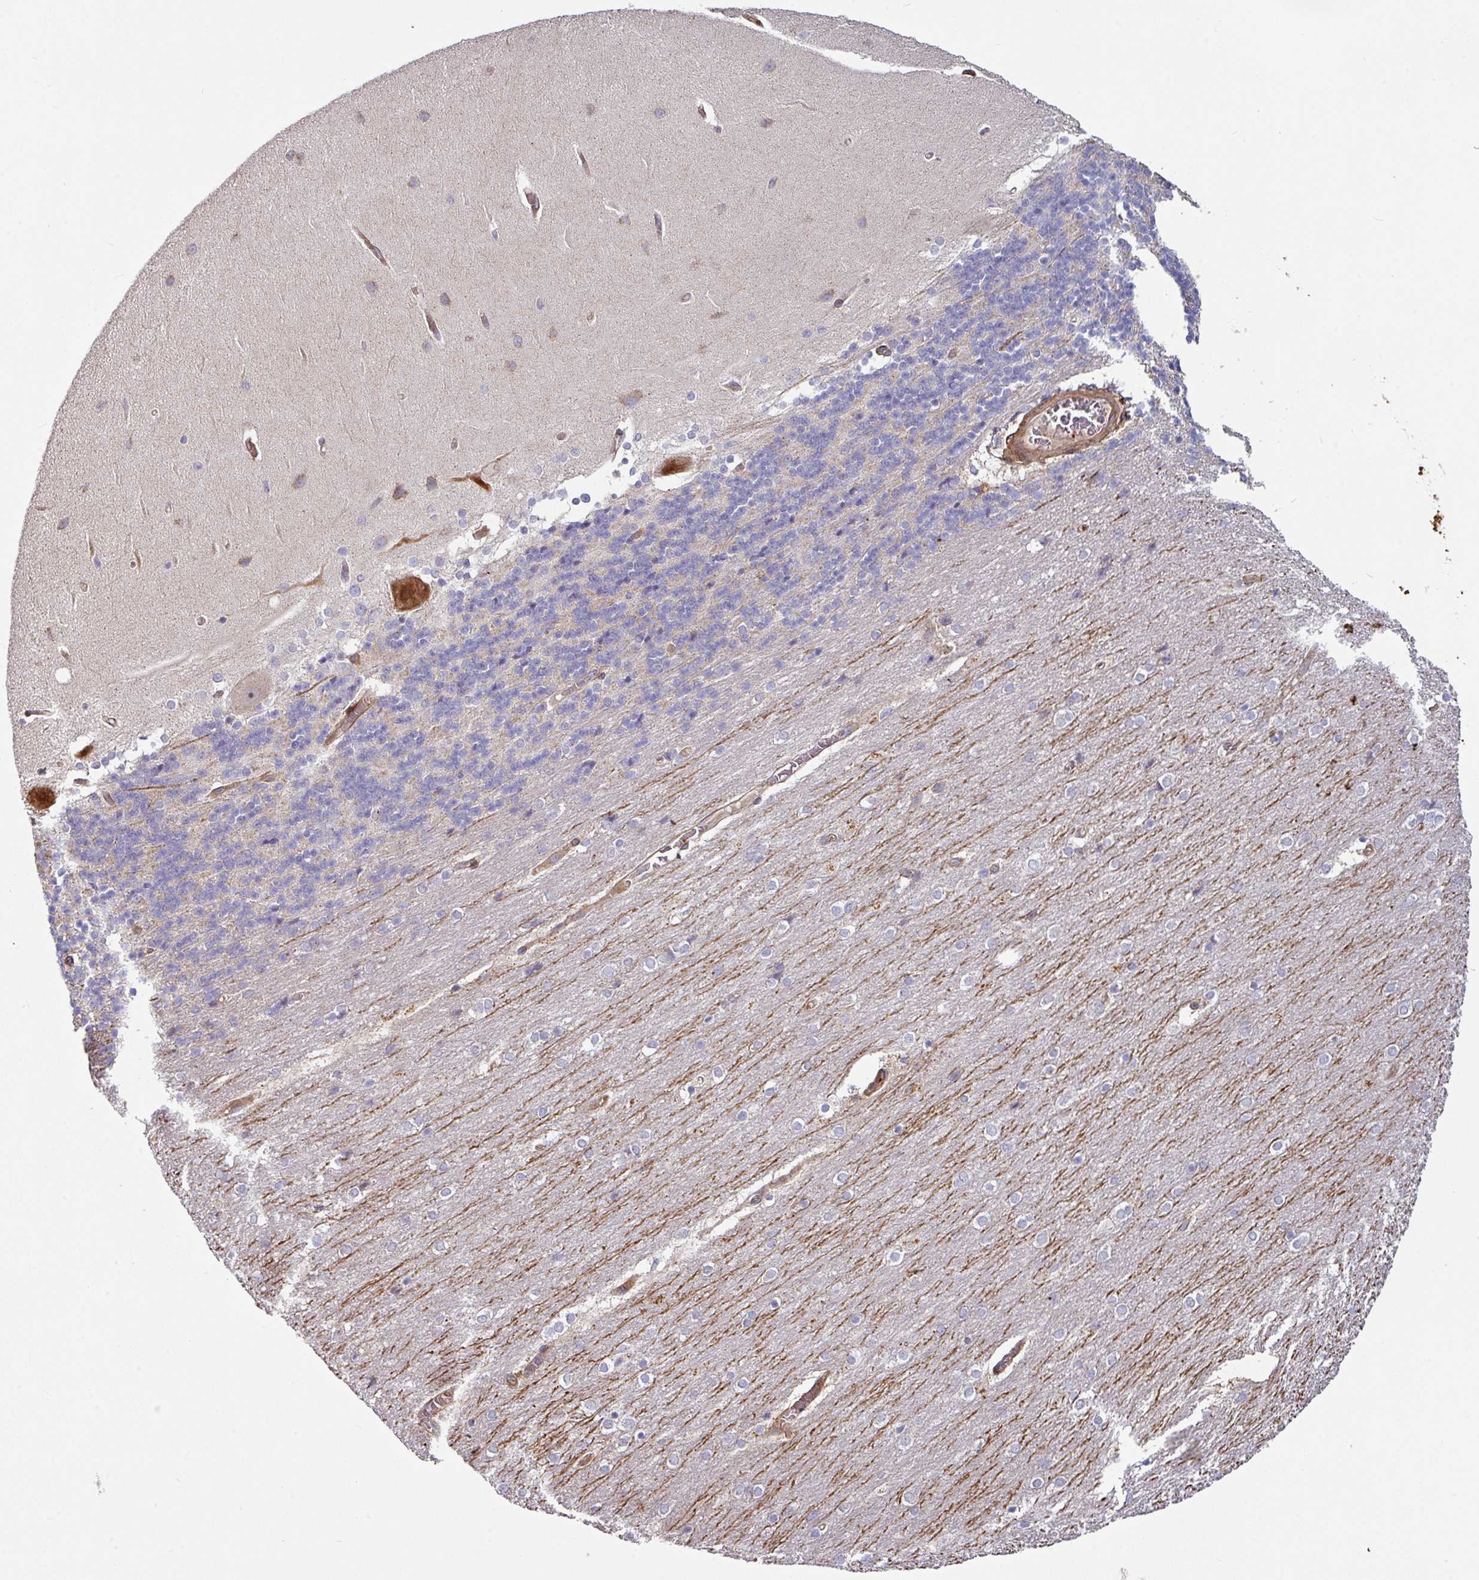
{"staining": {"intensity": "negative", "quantity": "none", "location": "none"}, "tissue": "cerebellum", "cell_type": "Cells in granular layer", "image_type": "normal", "snomed": [{"axis": "morphology", "description": "Normal tissue, NOS"}, {"axis": "topography", "description": "Cerebellum"}], "caption": "This photomicrograph is of normal cerebellum stained with immunohistochemistry to label a protein in brown with the nuclei are counter-stained blue. There is no staining in cells in granular layer. (Stains: DAB (3,3'-diaminobenzidine) IHC with hematoxylin counter stain, Microscopy: brightfield microscopy at high magnification).", "gene": "CASP2", "patient": {"sex": "female", "age": 54}}